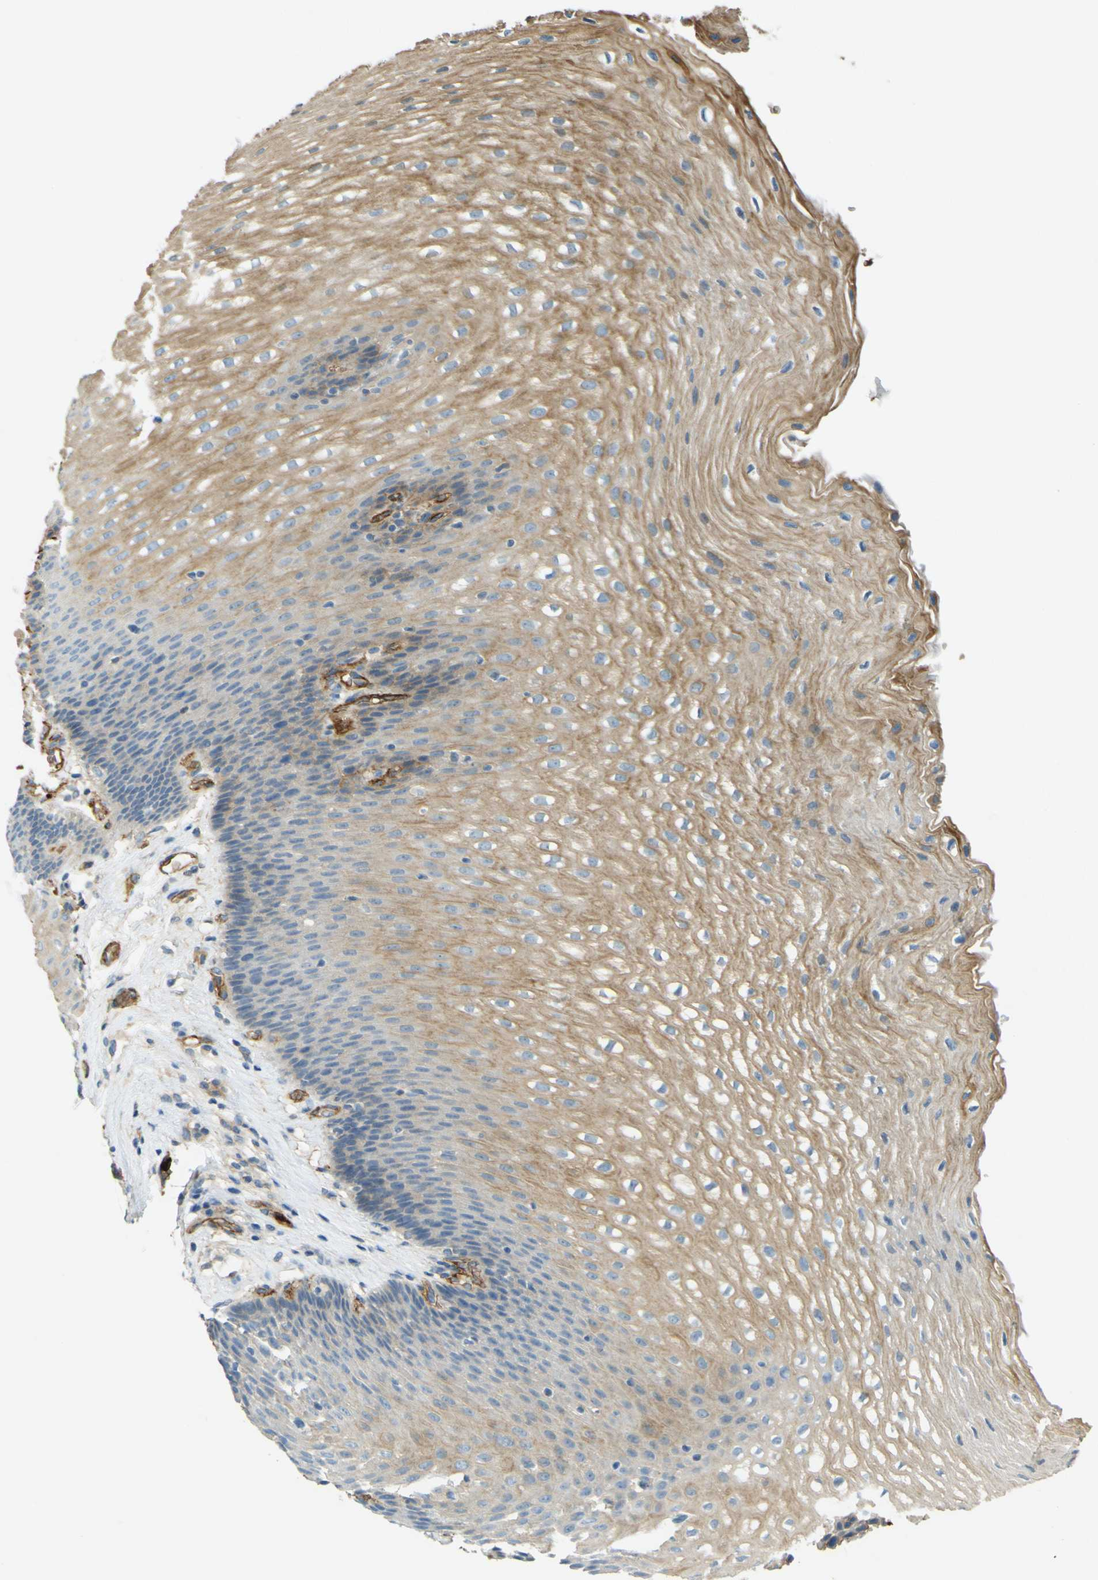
{"staining": {"intensity": "moderate", "quantity": ">75%", "location": "cytoplasmic/membranous"}, "tissue": "esophagus", "cell_type": "Squamous epithelial cells", "image_type": "normal", "snomed": [{"axis": "morphology", "description": "Normal tissue, NOS"}, {"axis": "topography", "description": "Esophagus"}], "caption": "Protein expression analysis of normal esophagus reveals moderate cytoplasmic/membranous staining in about >75% of squamous epithelial cells. (Stains: DAB in brown, nuclei in blue, Microscopy: brightfield microscopy at high magnification).", "gene": "PLXDC1", "patient": {"sex": "male", "age": 48}}